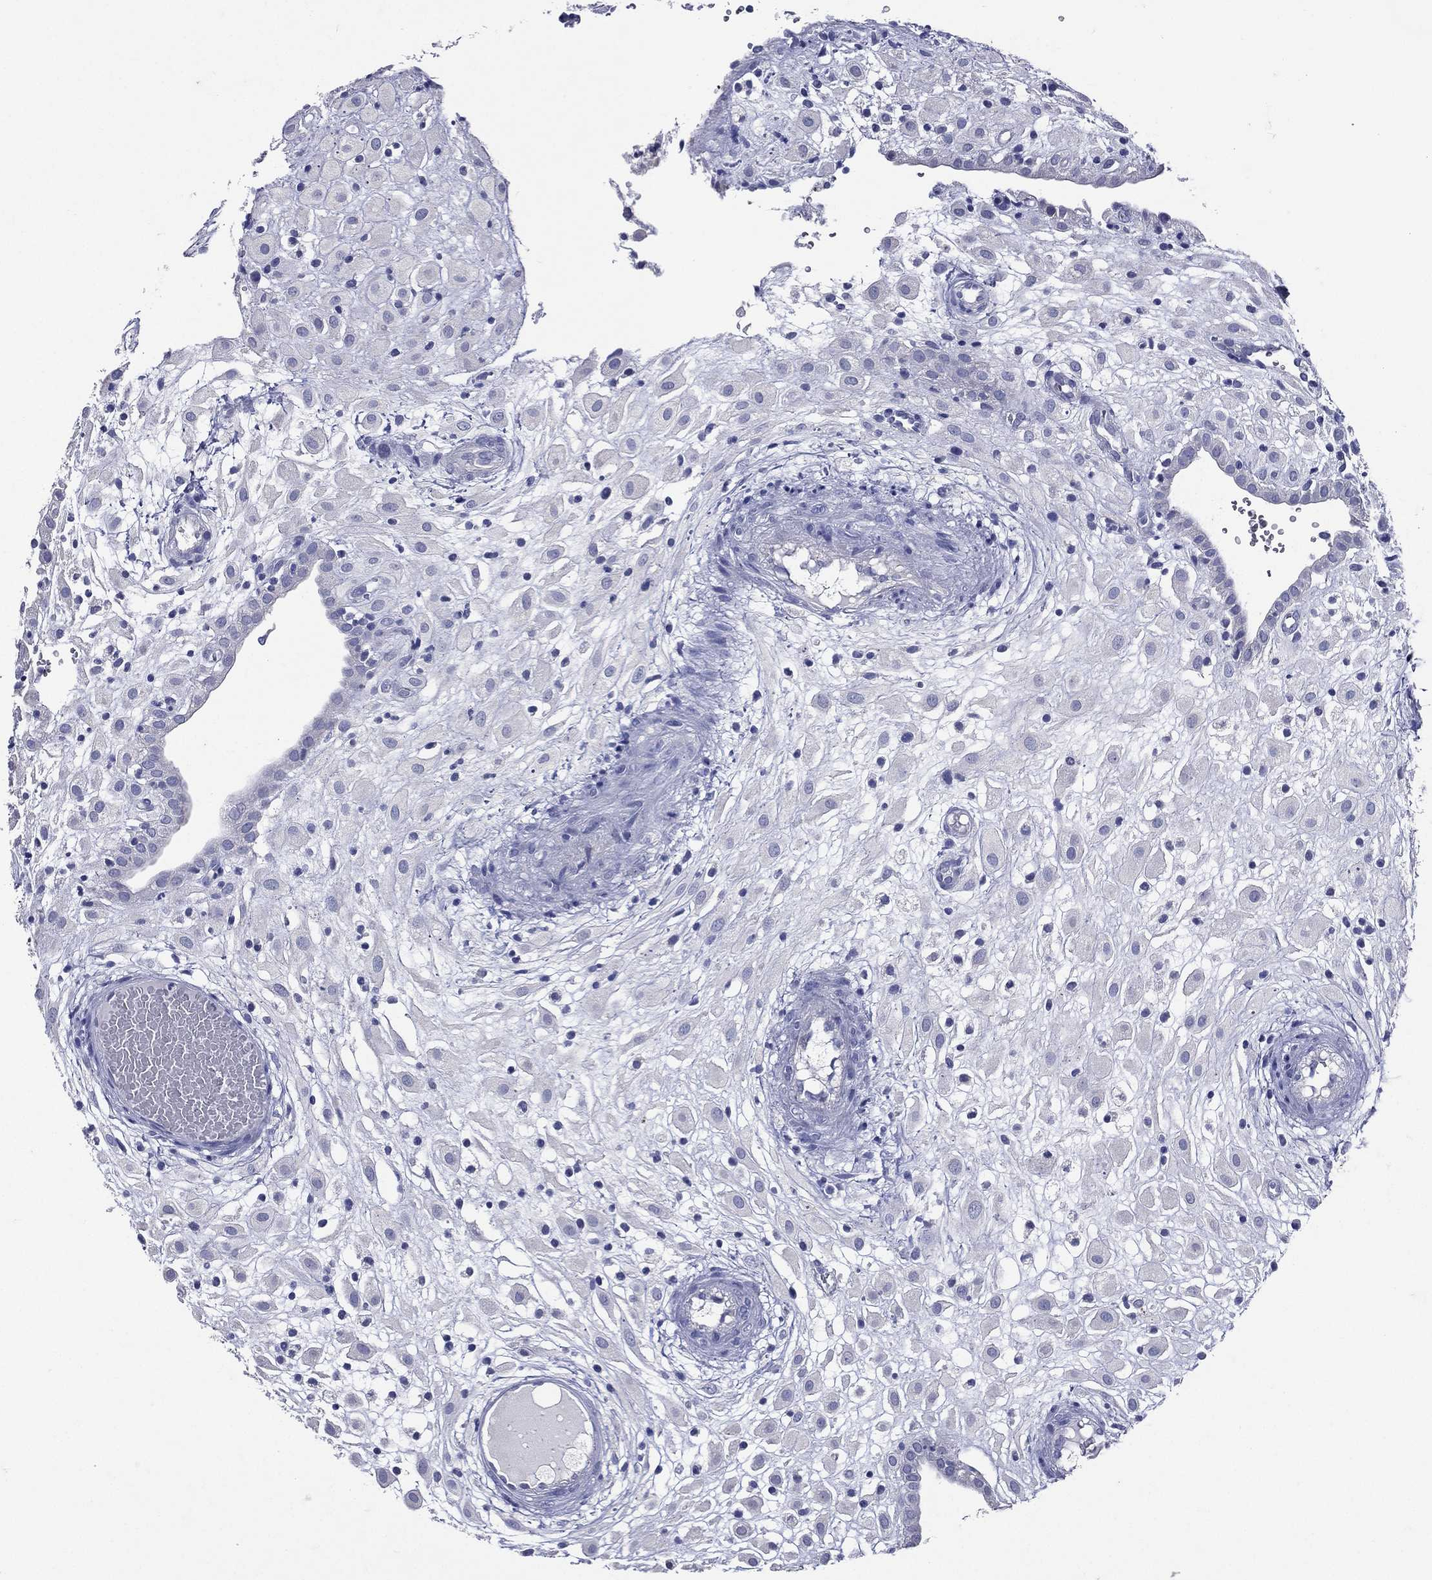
{"staining": {"intensity": "negative", "quantity": "none", "location": "none"}, "tissue": "placenta", "cell_type": "Decidual cells", "image_type": "normal", "snomed": [{"axis": "morphology", "description": "Normal tissue, NOS"}, {"axis": "topography", "description": "Placenta"}], "caption": "This image is of benign placenta stained with immunohistochemistry to label a protein in brown with the nuclei are counter-stained blue. There is no expression in decidual cells. The staining was performed using DAB (3,3'-diaminobenzidine) to visualize the protein expression in brown, while the nuclei were stained in blue with hematoxylin (Magnification: 20x).", "gene": "TGM1", "patient": {"sex": "female", "age": 24}}